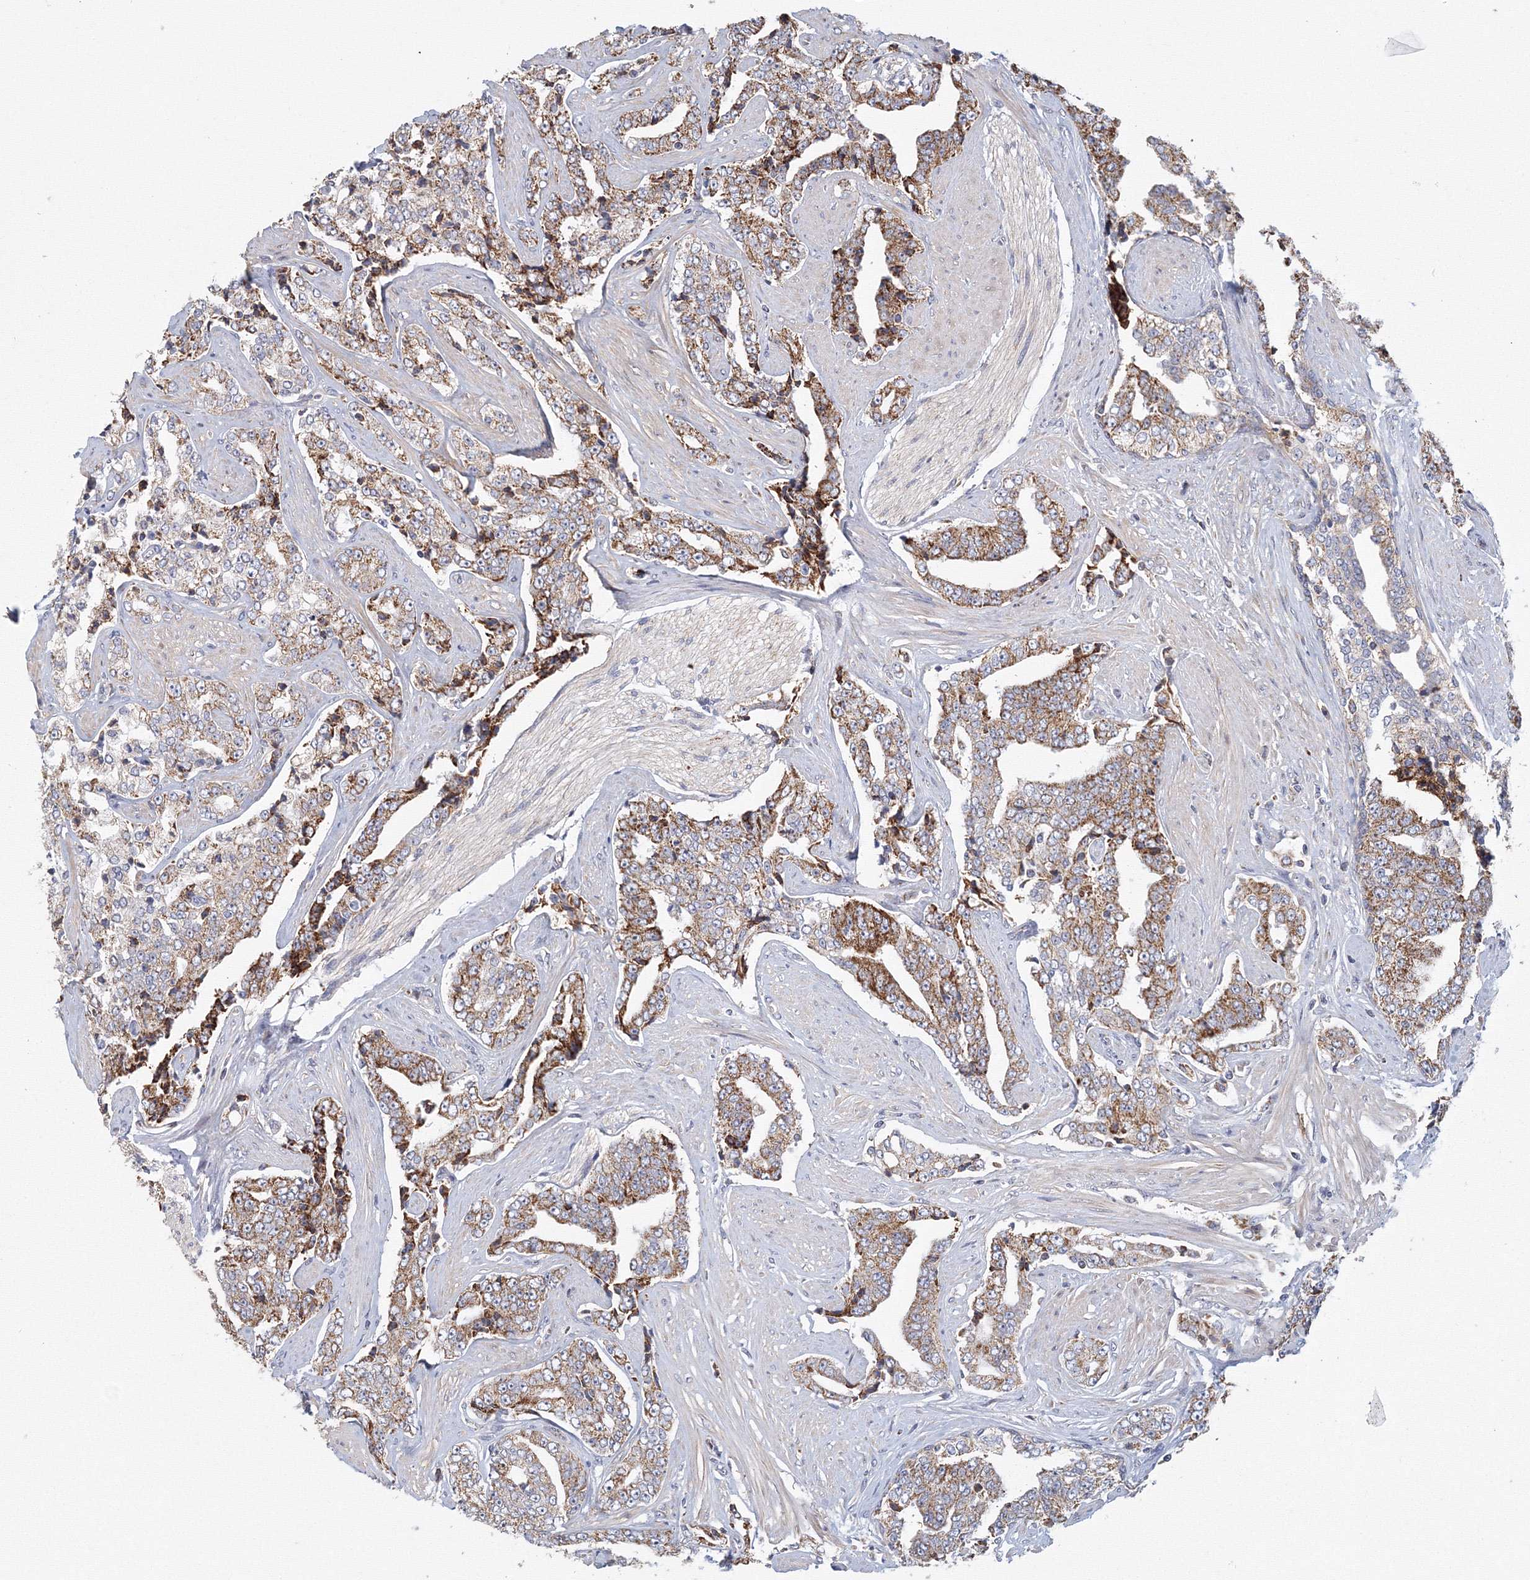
{"staining": {"intensity": "moderate", "quantity": "25%-75%", "location": "cytoplasmic/membranous"}, "tissue": "prostate cancer", "cell_type": "Tumor cells", "image_type": "cancer", "snomed": [{"axis": "morphology", "description": "Adenocarcinoma, High grade"}, {"axis": "topography", "description": "Prostate"}], "caption": "Immunohistochemistry (IHC) (DAB (3,3'-diaminobenzidine)) staining of human high-grade adenocarcinoma (prostate) displays moderate cytoplasmic/membranous protein staining in about 25%-75% of tumor cells.", "gene": "GRPEL1", "patient": {"sex": "male", "age": 71}}